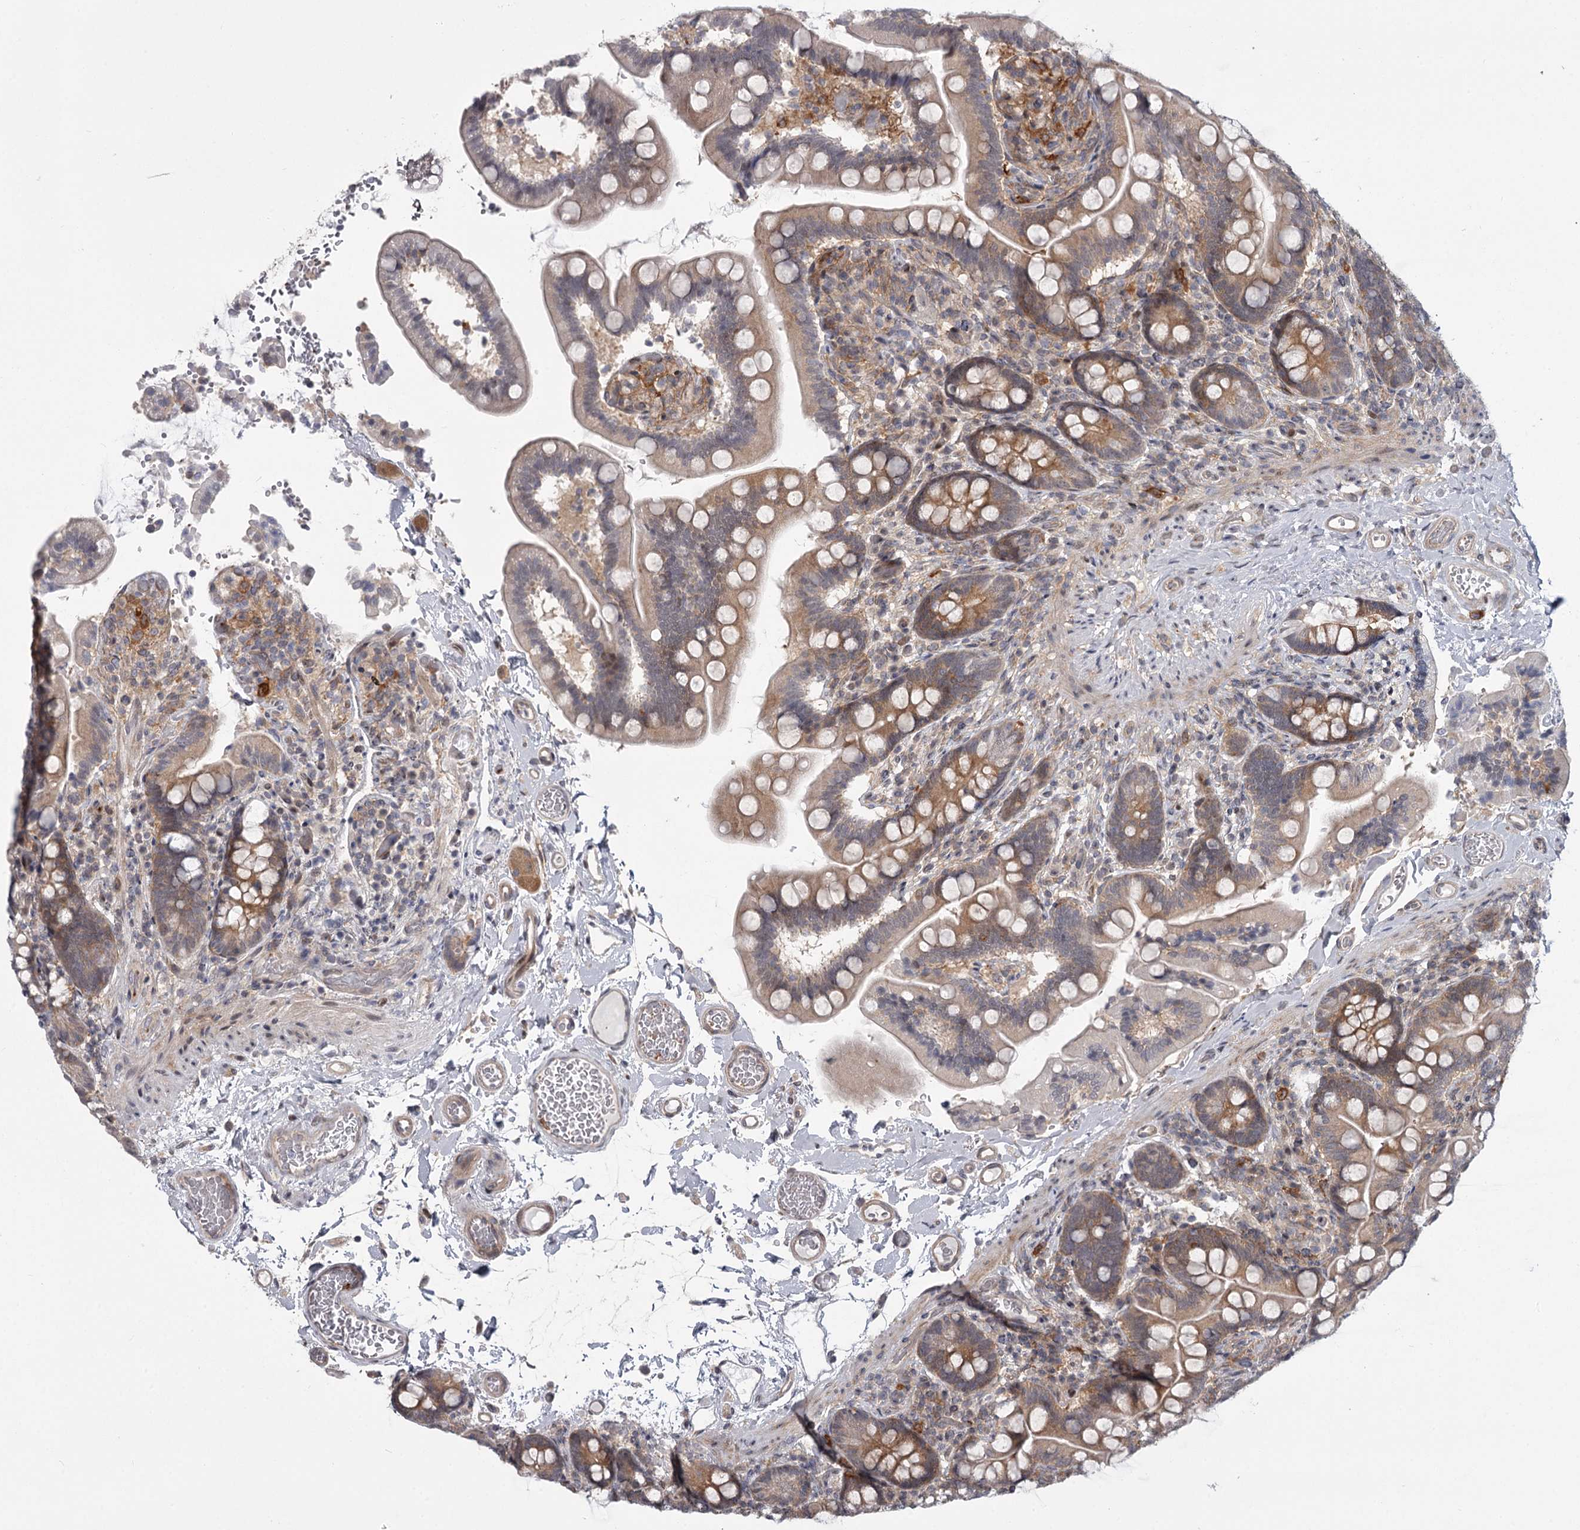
{"staining": {"intensity": "moderate", "quantity": "25%-75%", "location": "cytoplasmic/membranous"}, "tissue": "small intestine", "cell_type": "Glandular cells", "image_type": "normal", "snomed": [{"axis": "morphology", "description": "Normal tissue, NOS"}, {"axis": "topography", "description": "Small intestine"}], "caption": "Immunohistochemistry micrograph of unremarkable small intestine stained for a protein (brown), which displays medium levels of moderate cytoplasmic/membranous positivity in approximately 25%-75% of glandular cells.", "gene": "CCNG2", "patient": {"sex": "female", "age": 64}}